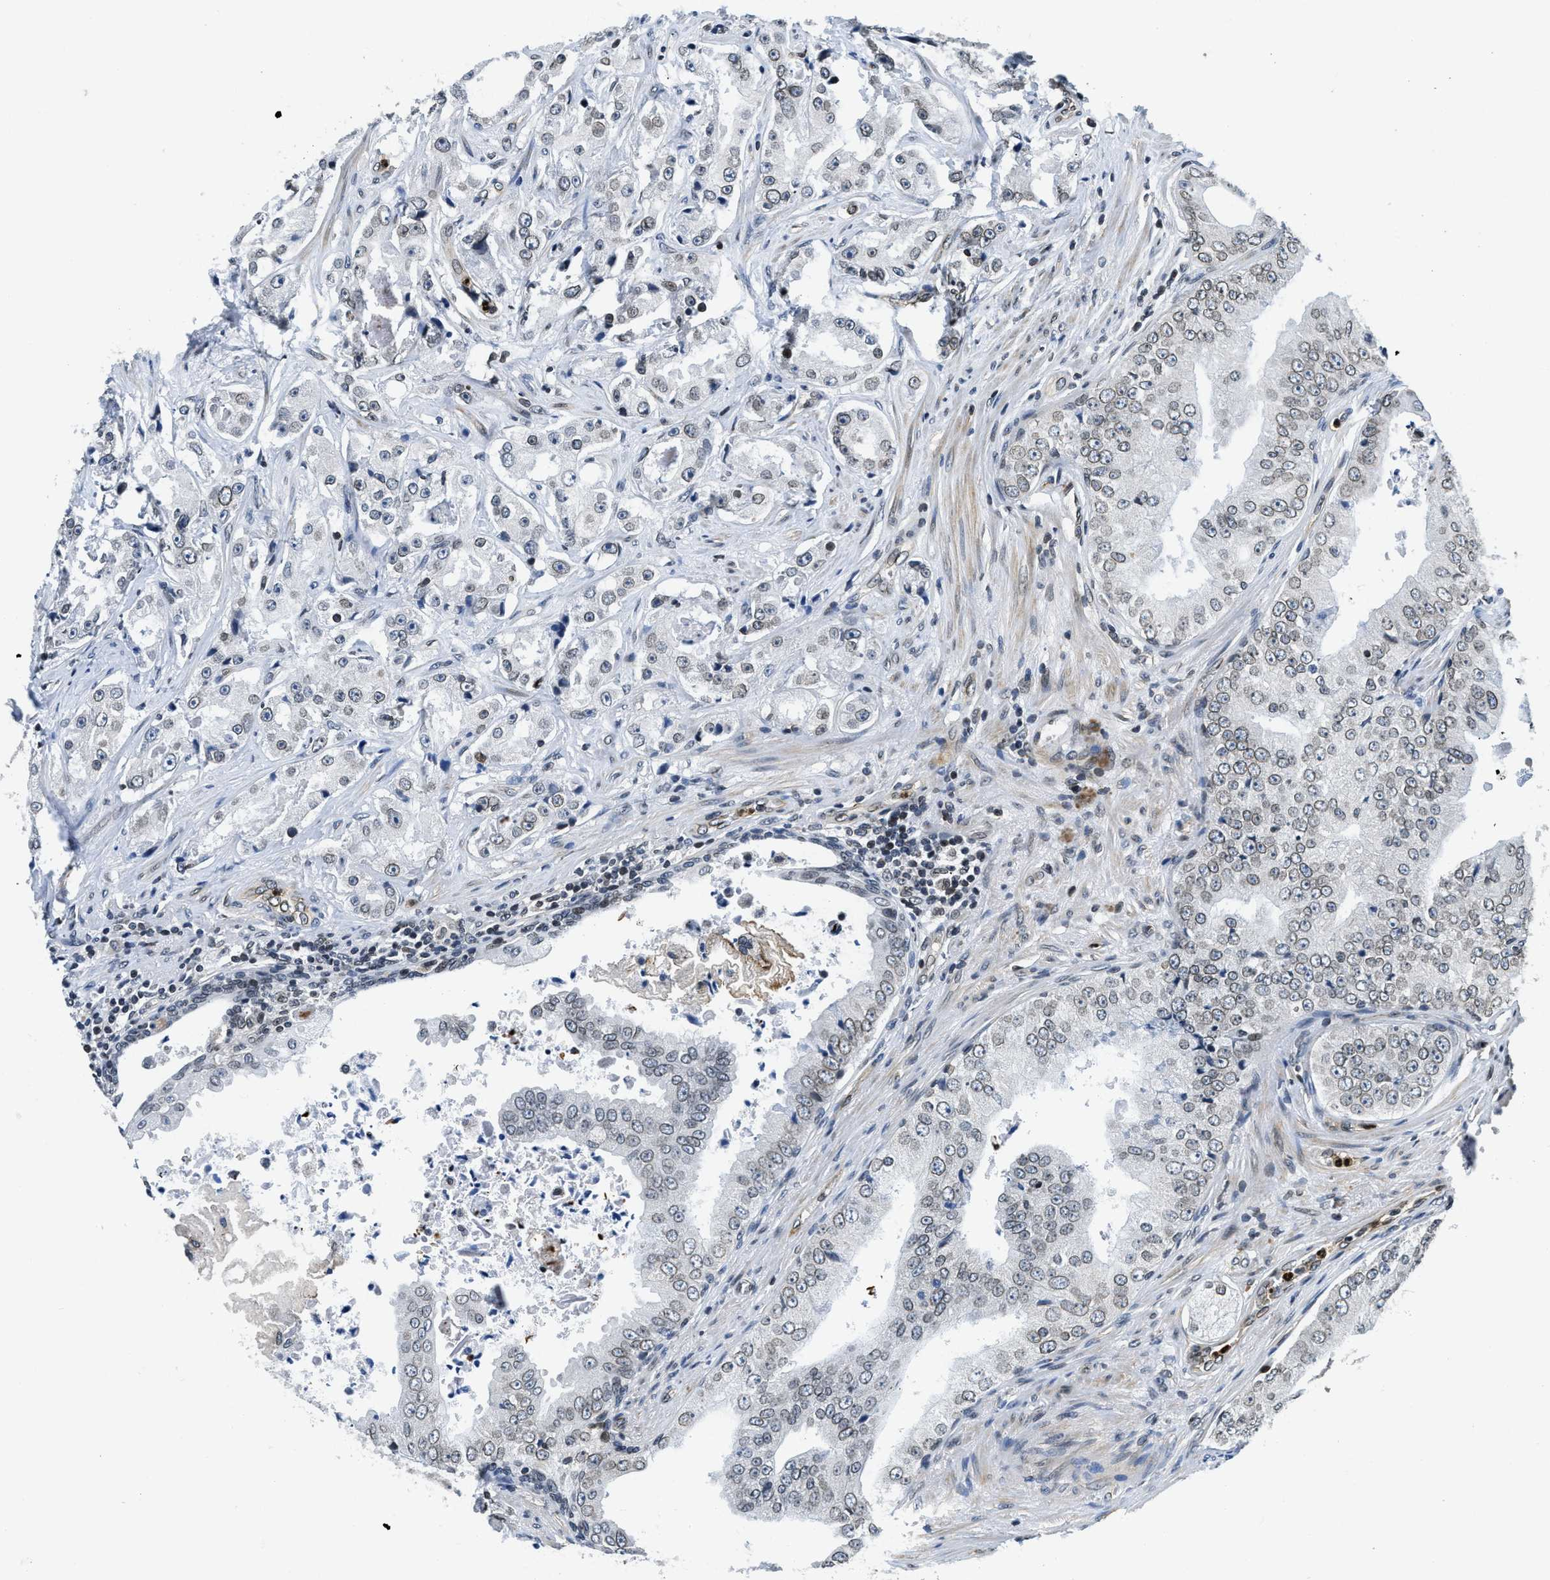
{"staining": {"intensity": "weak", "quantity": ">75%", "location": "nuclear"}, "tissue": "prostate cancer", "cell_type": "Tumor cells", "image_type": "cancer", "snomed": [{"axis": "morphology", "description": "Adenocarcinoma, High grade"}, {"axis": "topography", "description": "Prostate"}], "caption": "Protein expression analysis of human prostate cancer (adenocarcinoma (high-grade)) reveals weak nuclear staining in approximately >75% of tumor cells.", "gene": "ZC3HC1", "patient": {"sex": "male", "age": 73}}